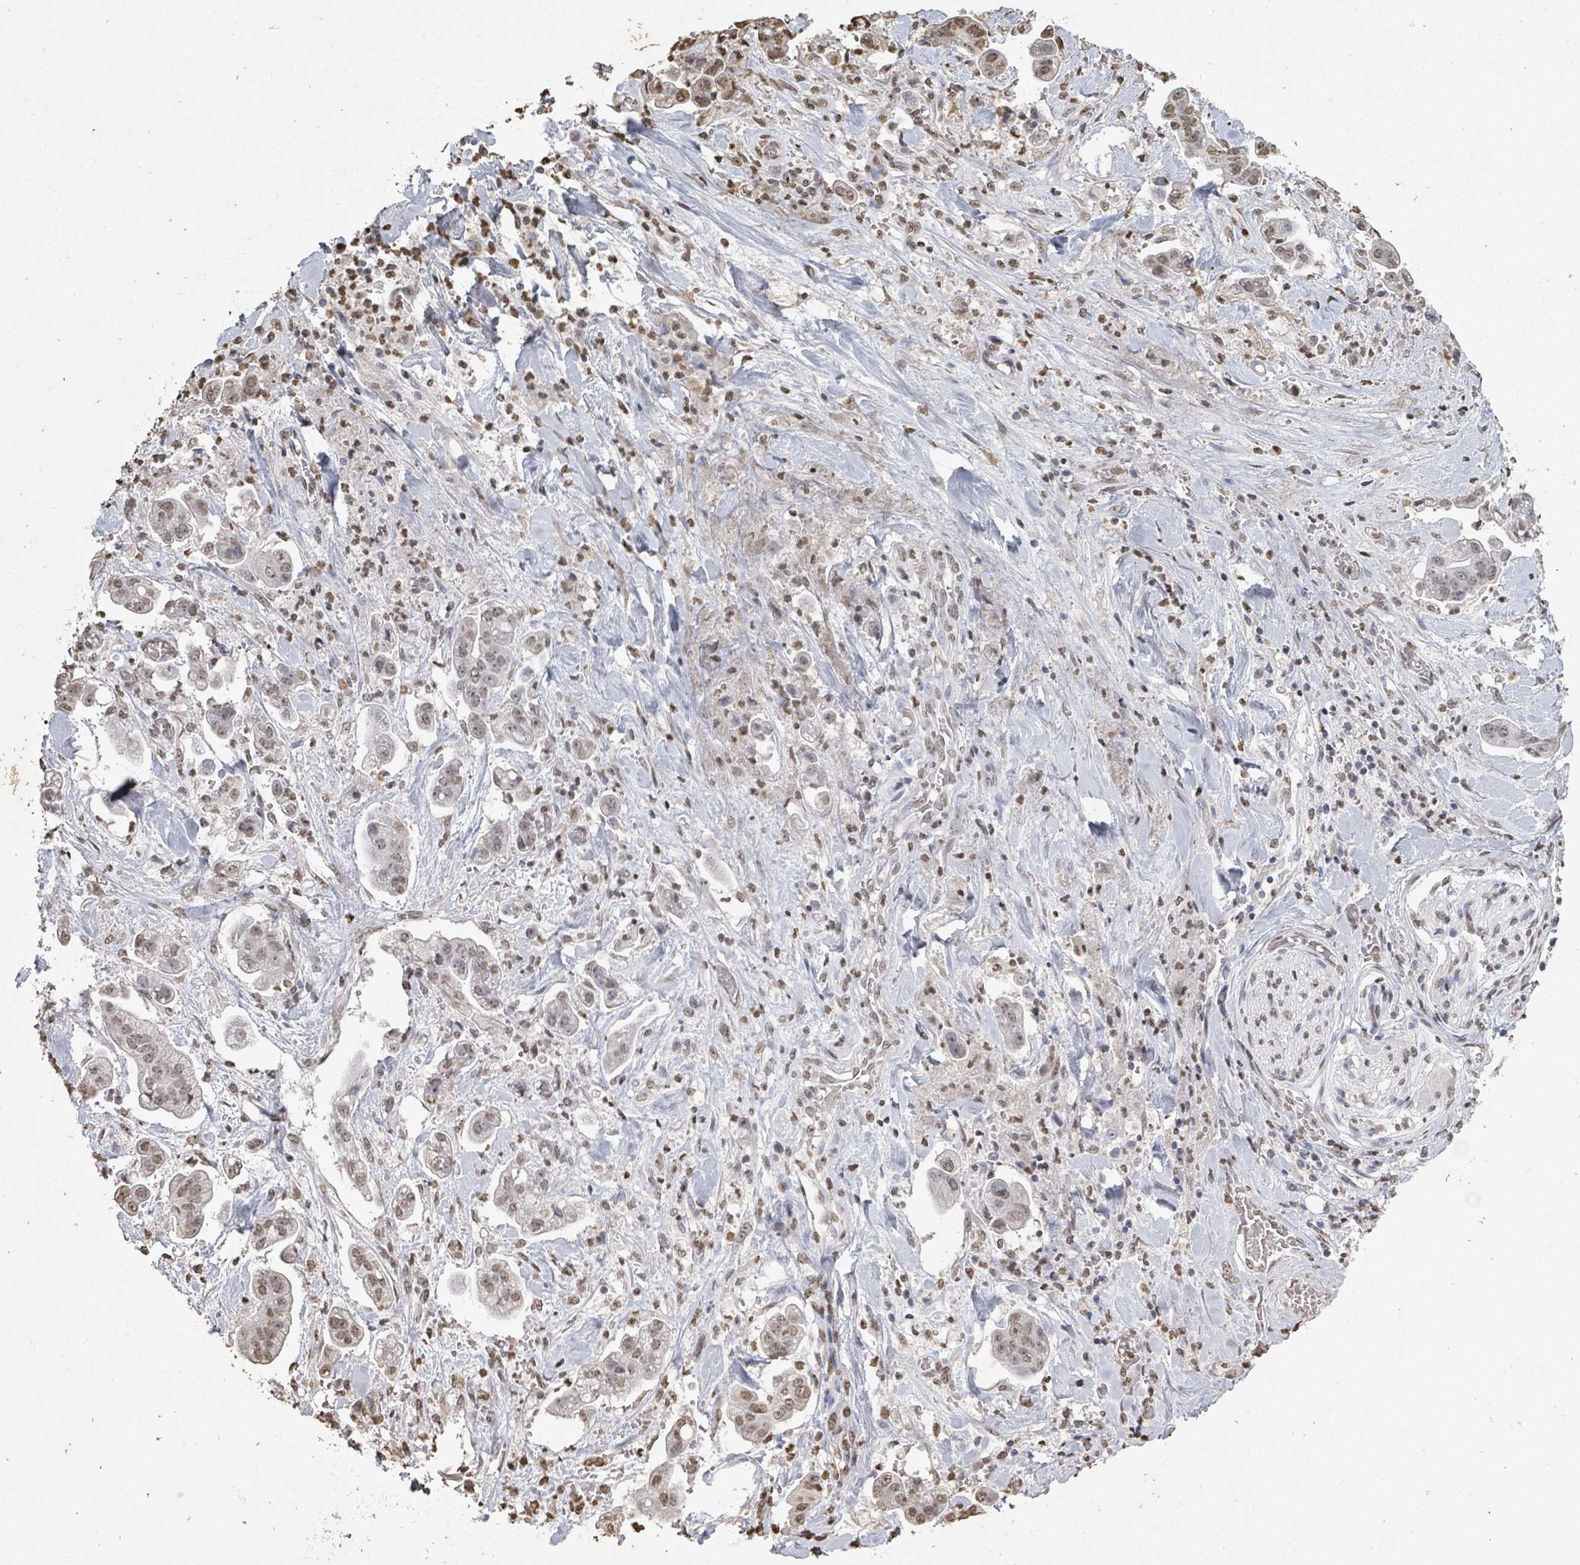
{"staining": {"intensity": "moderate", "quantity": ">75%", "location": "nuclear"}, "tissue": "stomach cancer", "cell_type": "Tumor cells", "image_type": "cancer", "snomed": [{"axis": "morphology", "description": "Adenocarcinoma, NOS"}, {"axis": "topography", "description": "Stomach"}], "caption": "Immunohistochemistry photomicrograph of neoplastic tissue: human adenocarcinoma (stomach) stained using immunohistochemistry (IHC) reveals medium levels of moderate protein expression localized specifically in the nuclear of tumor cells, appearing as a nuclear brown color.", "gene": "MRPS12", "patient": {"sex": "male", "age": 62}}